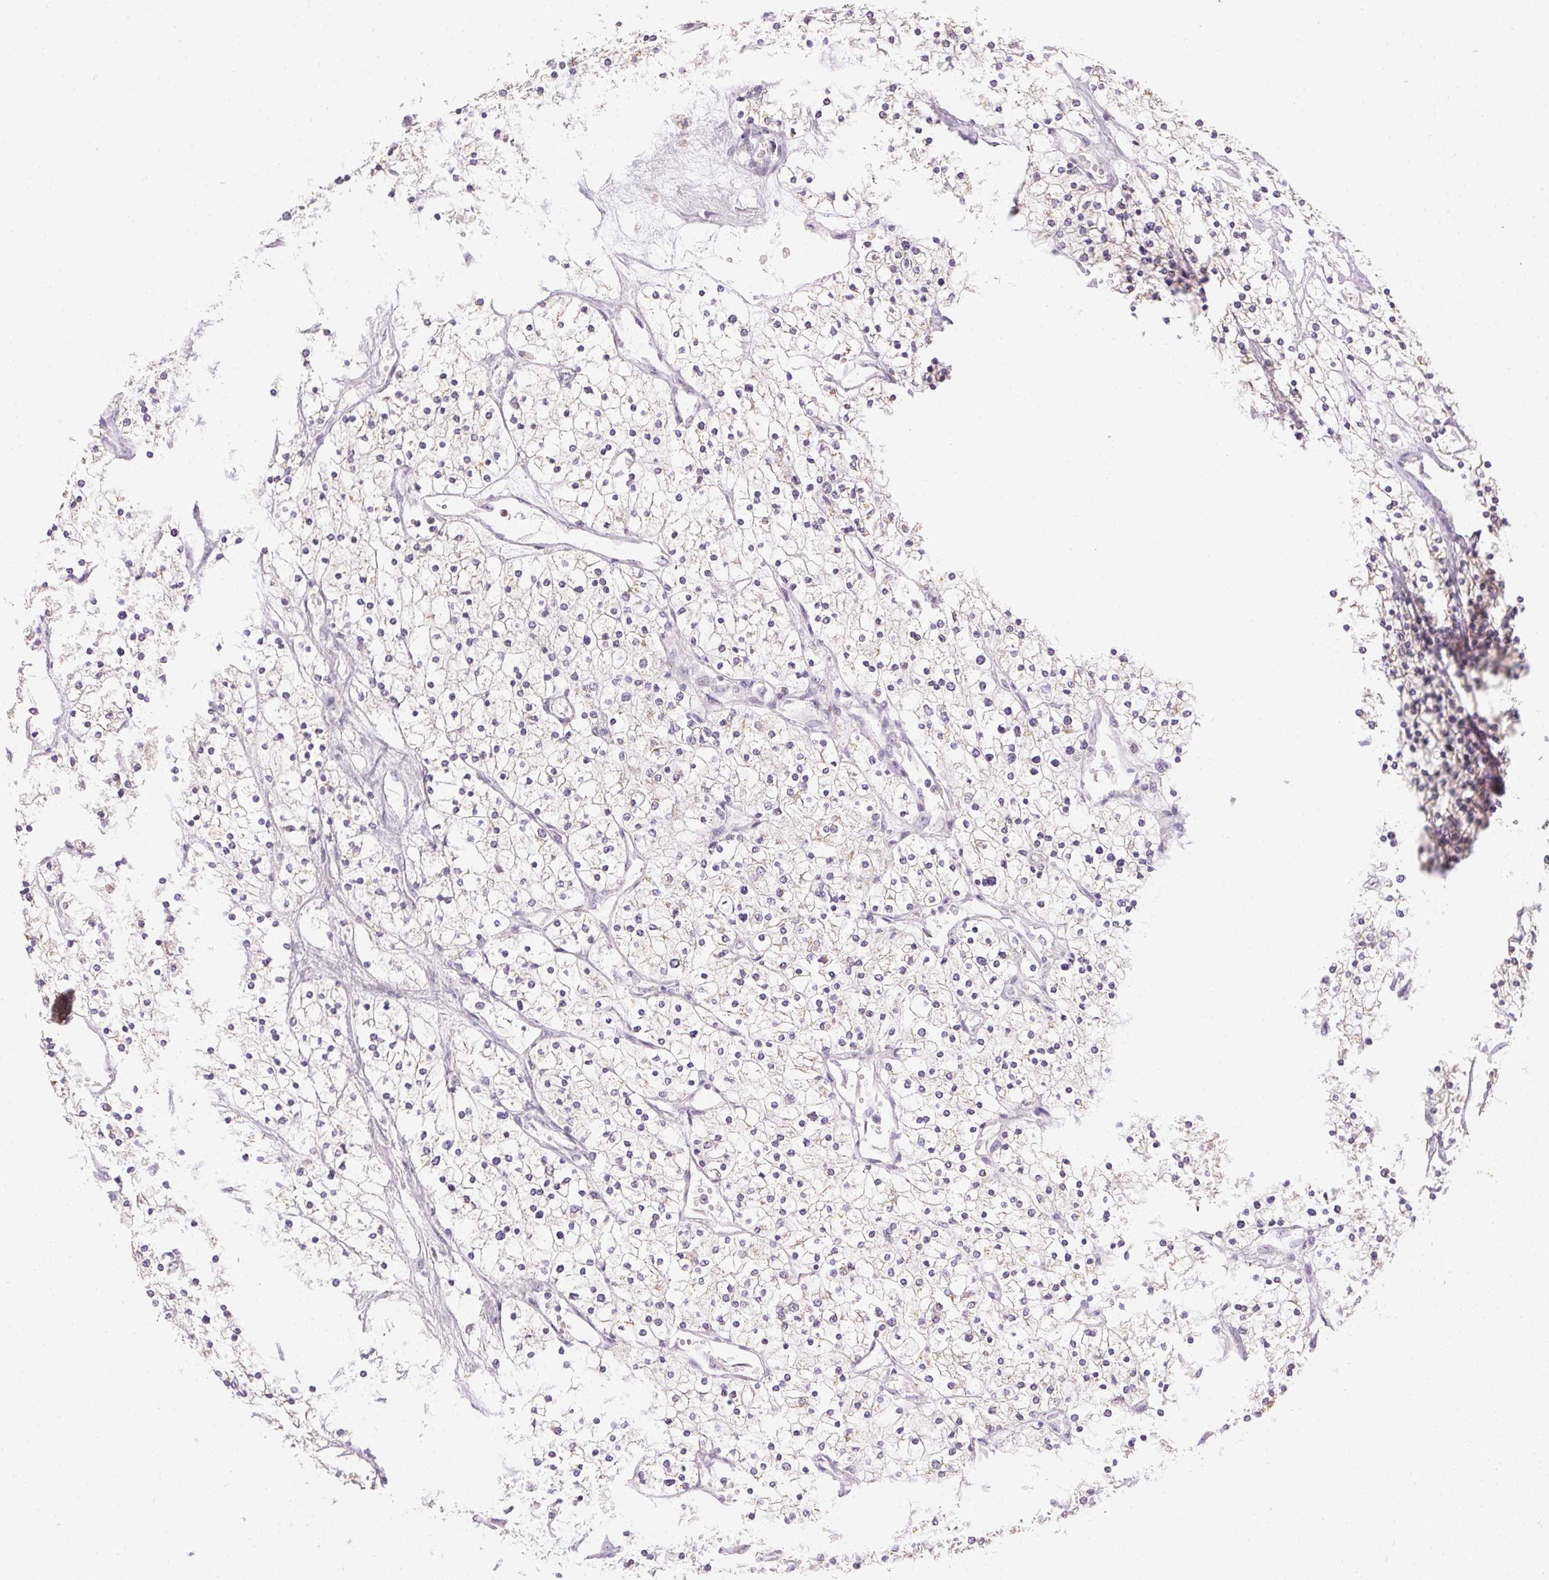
{"staining": {"intensity": "negative", "quantity": "none", "location": "none"}, "tissue": "renal cancer", "cell_type": "Tumor cells", "image_type": "cancer", "snomed": [{"axis": "morphology", "description": "Adenocarcinoma, NOS"}, {"axis": "topography", "description": "Kidney"}], "caption": "Protein analysis of renal adenocarcinoma demonstrates no significant positivity in tumor cells.", "gene": "SPACA9", "patient": {"sex": "male", "age": 80}}